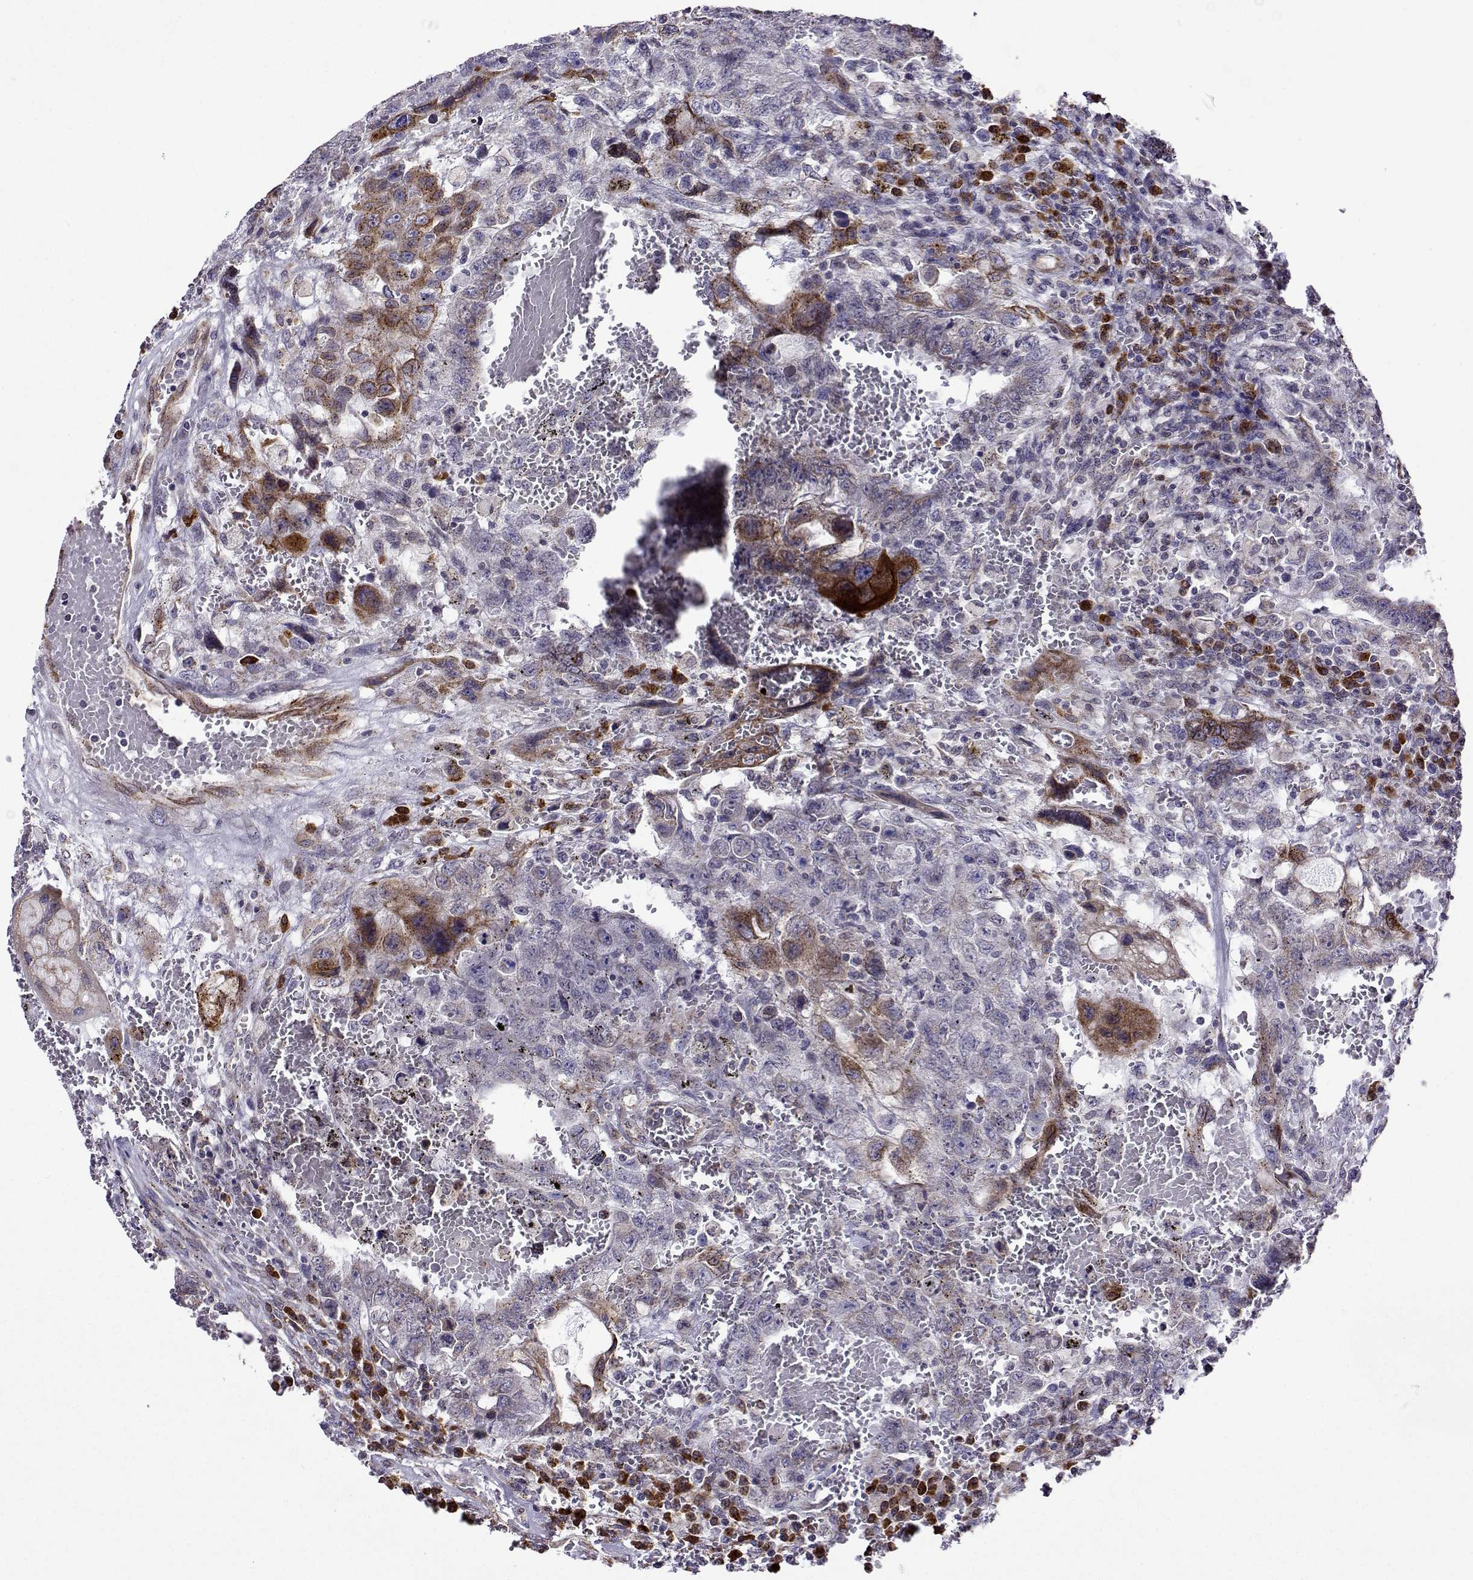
{"staining": {"intensity": "moderate", "quantity": "25%-75%", "location": "cytoplasmic/membranous"}, "tissue": "testis cancer", "cell_type": "Tumor cells", "image_type": "cancer", "snomed": [{"axis": "morphology", "description": "Carcinoma, Embryonal, NOS"}, {"axis": "topography", "description": "Testis"}], "caption": "Immunohistochemistry (IHC) of testis embryonal carcinoma exhibits medium levels of moderate cytoplasmic/membranous positivity in about 25%-75% of tumor cells. (IHC, brightfield microscopy, high magnification).", "gene": "PGRMC2", "patient": {"sex": "male", "age": 26}}